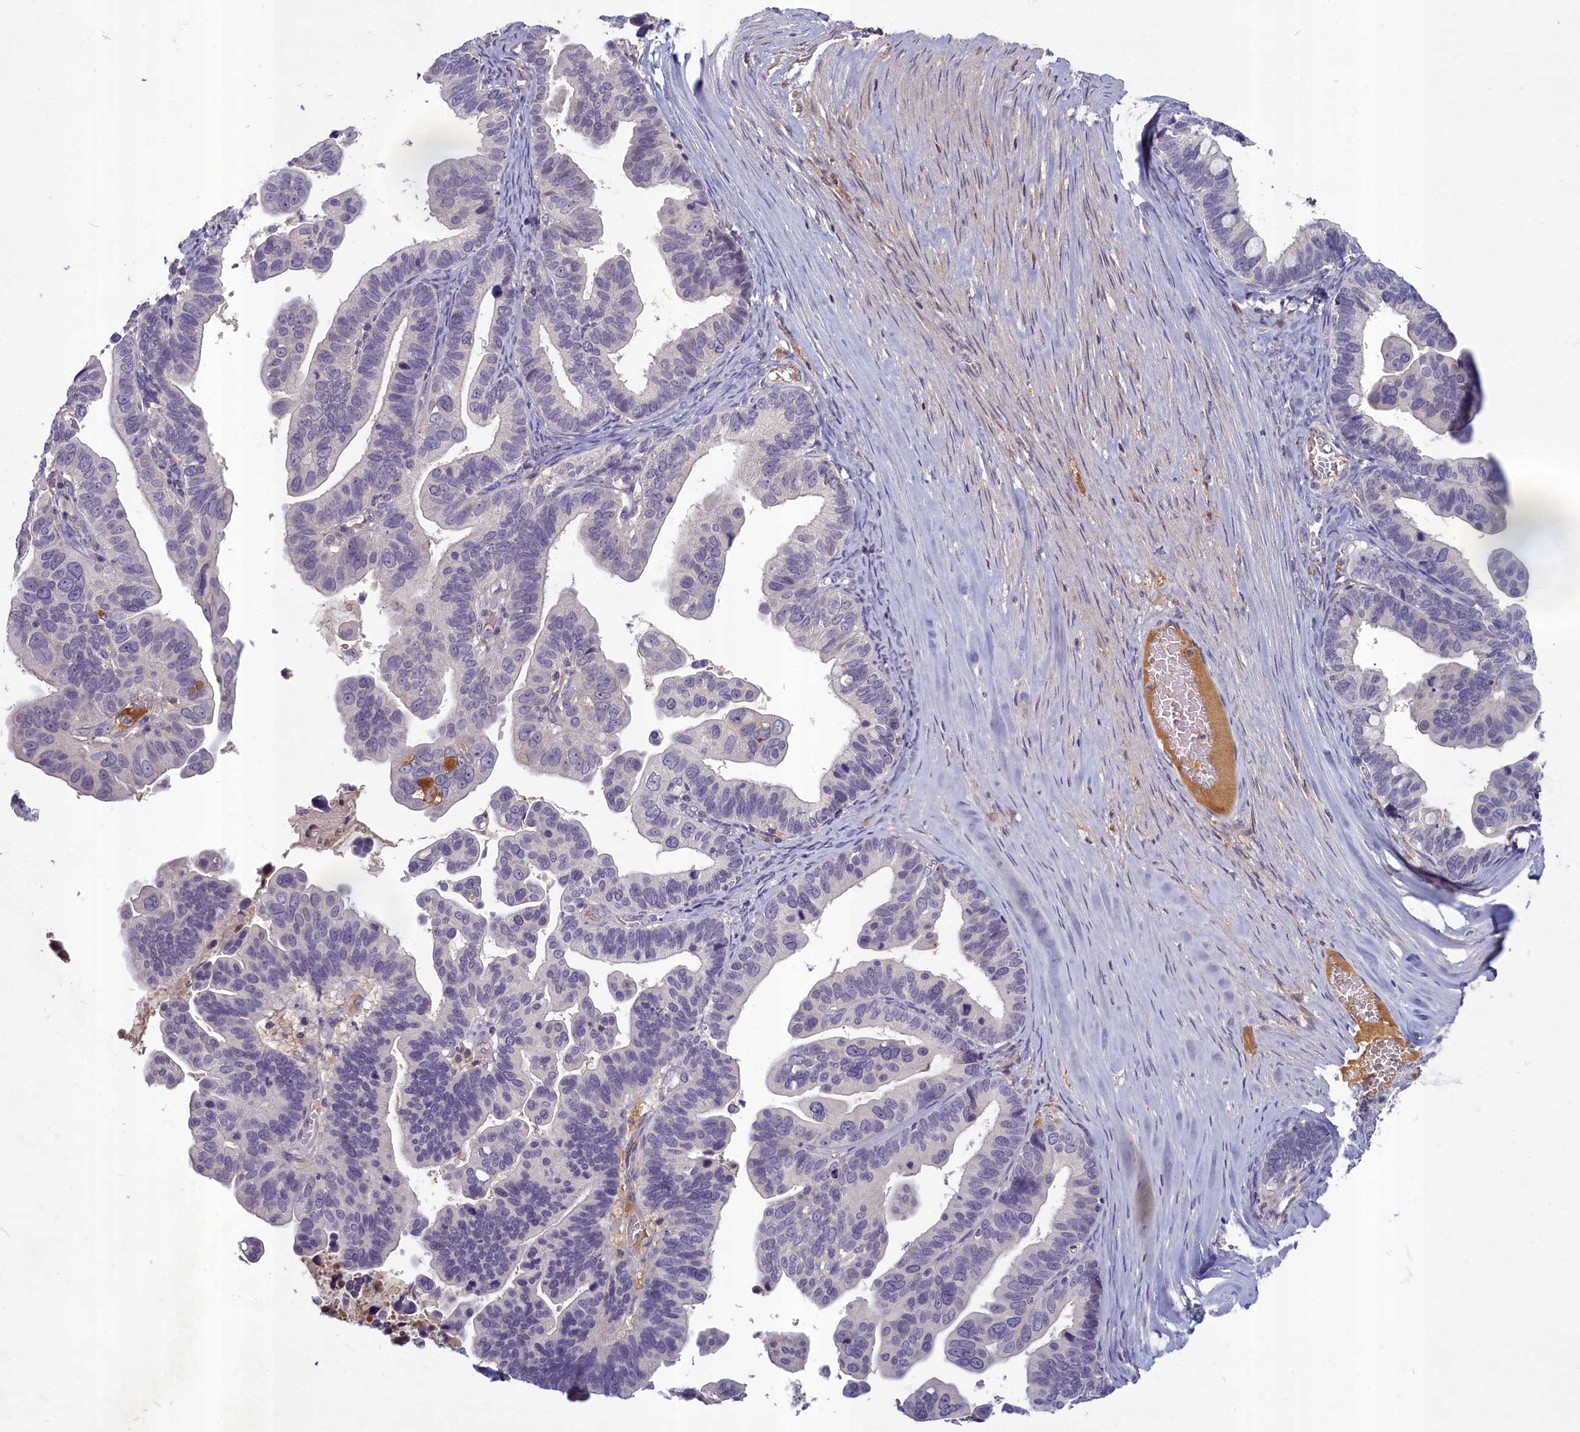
{"staining": {"intensity": "negative", "quantity": "none", "location": "none"}, "tissue": "ovarian cancer", "cell_type": "Tumor cells", "image_type": "cancer", "snomed": [{"axis": "morphology", "description": "Cystadenocarcinoma, serous, NOS"}, {"axis": "topography", "description": "Ovary"}], "caption": "Ovarian cancer (serous cystadenocarcinoma) was stained to show a protein in brown. There is no significant positivity in tumor cells. (DAB (3,3'-diaminobenzidine) immunohistochemistry (IHC) with hematoxylin counter stain).", "gene": "SV2C", "patient": {"sex": "female", "age": 56}}